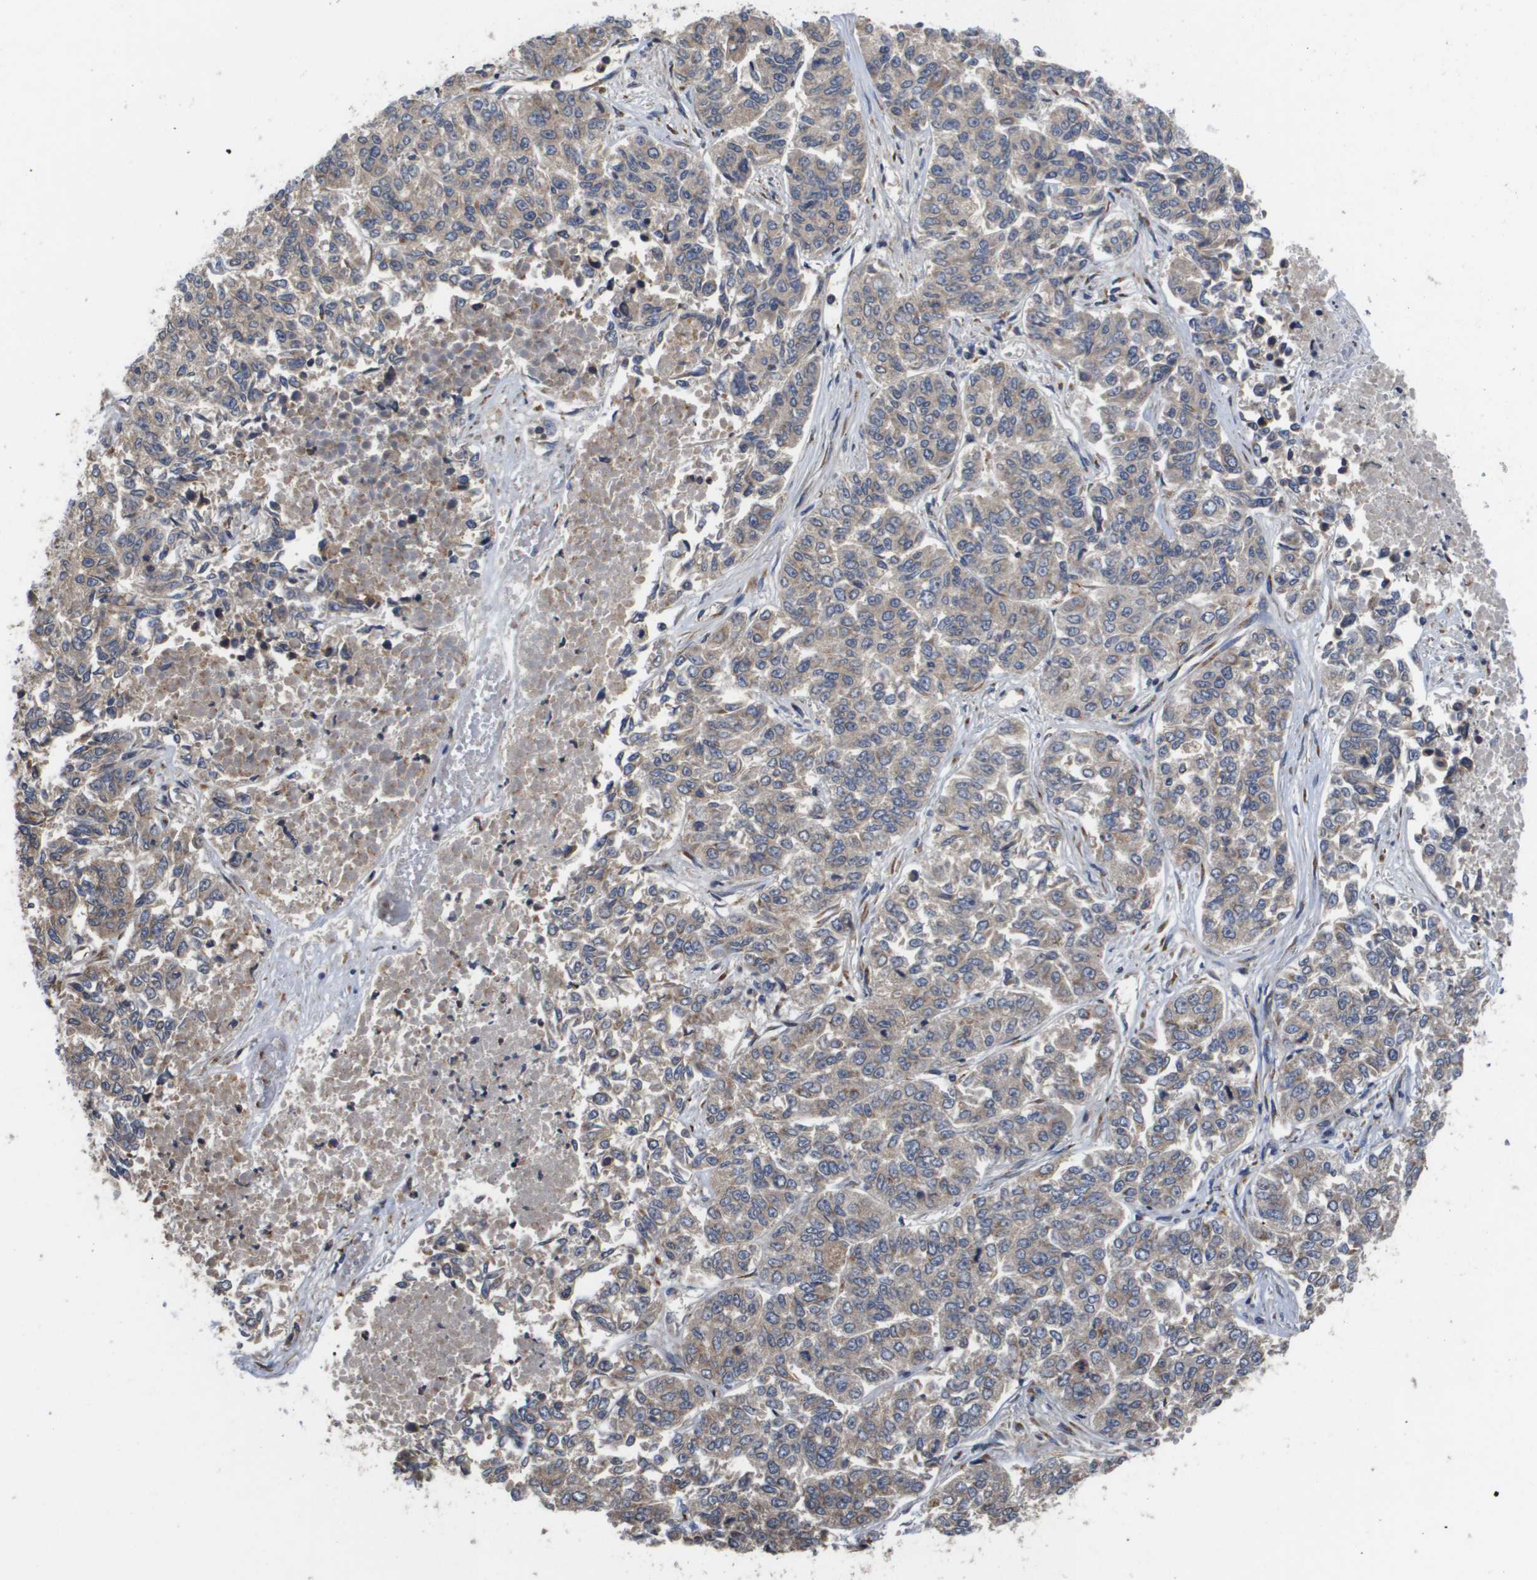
{"staining": {"intensity": "weak", "quantity": ">75%", "location": "cytoplasmic/membranous"}, "tissue": "lung cancer", "cell_type": "Tumor cells", "image_type": "cancer", "snomed": [{"axis": "morphology", "description": "Adenocarcinoma, NOS"}, {"axis": "topography", "description": "Lung"}], "caption": "DAB (3,3'-diaminobenzidine) immunohistochemical staining of human lung cancer (adenocarcinoma) exhibits weak cytoplasmic/membranous protein expression in about >75% of tumor cells.", "gene": "PCK1", "patient": {"sex": "male", "age": 84}}